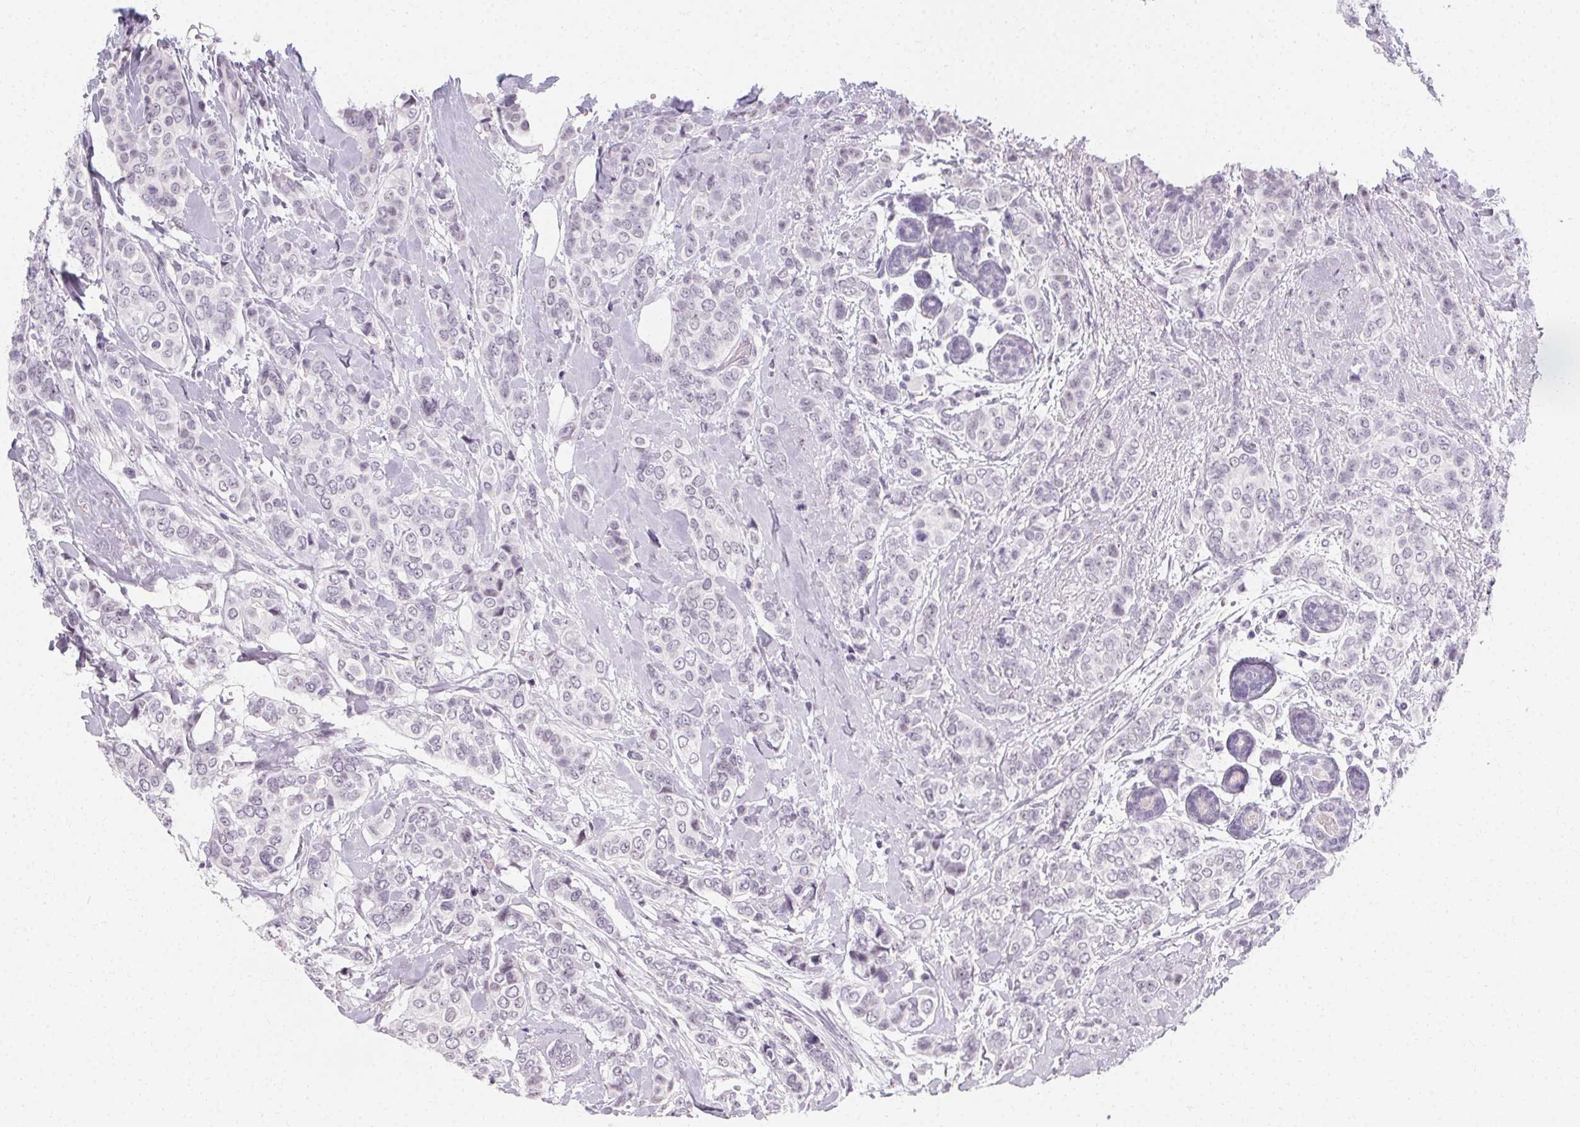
{"staining": {"intensity": "negative", "quantity": "none", "location": "none"}, "tissue": "breast cancer", "cell_type": "Tumor cells", "image_type": "cancer", "snomed": [{"axis": "morphology", "description": "Lobular carcinoma"}, {"axis": "topography", "description": "Breast"}], "caption": "Immunohistochemistry of human lobular carcinoma (breast) reveals no expression in tumor cells.", "gene": "SYNPR", "patient": {"sex": "female", "age": 51}}